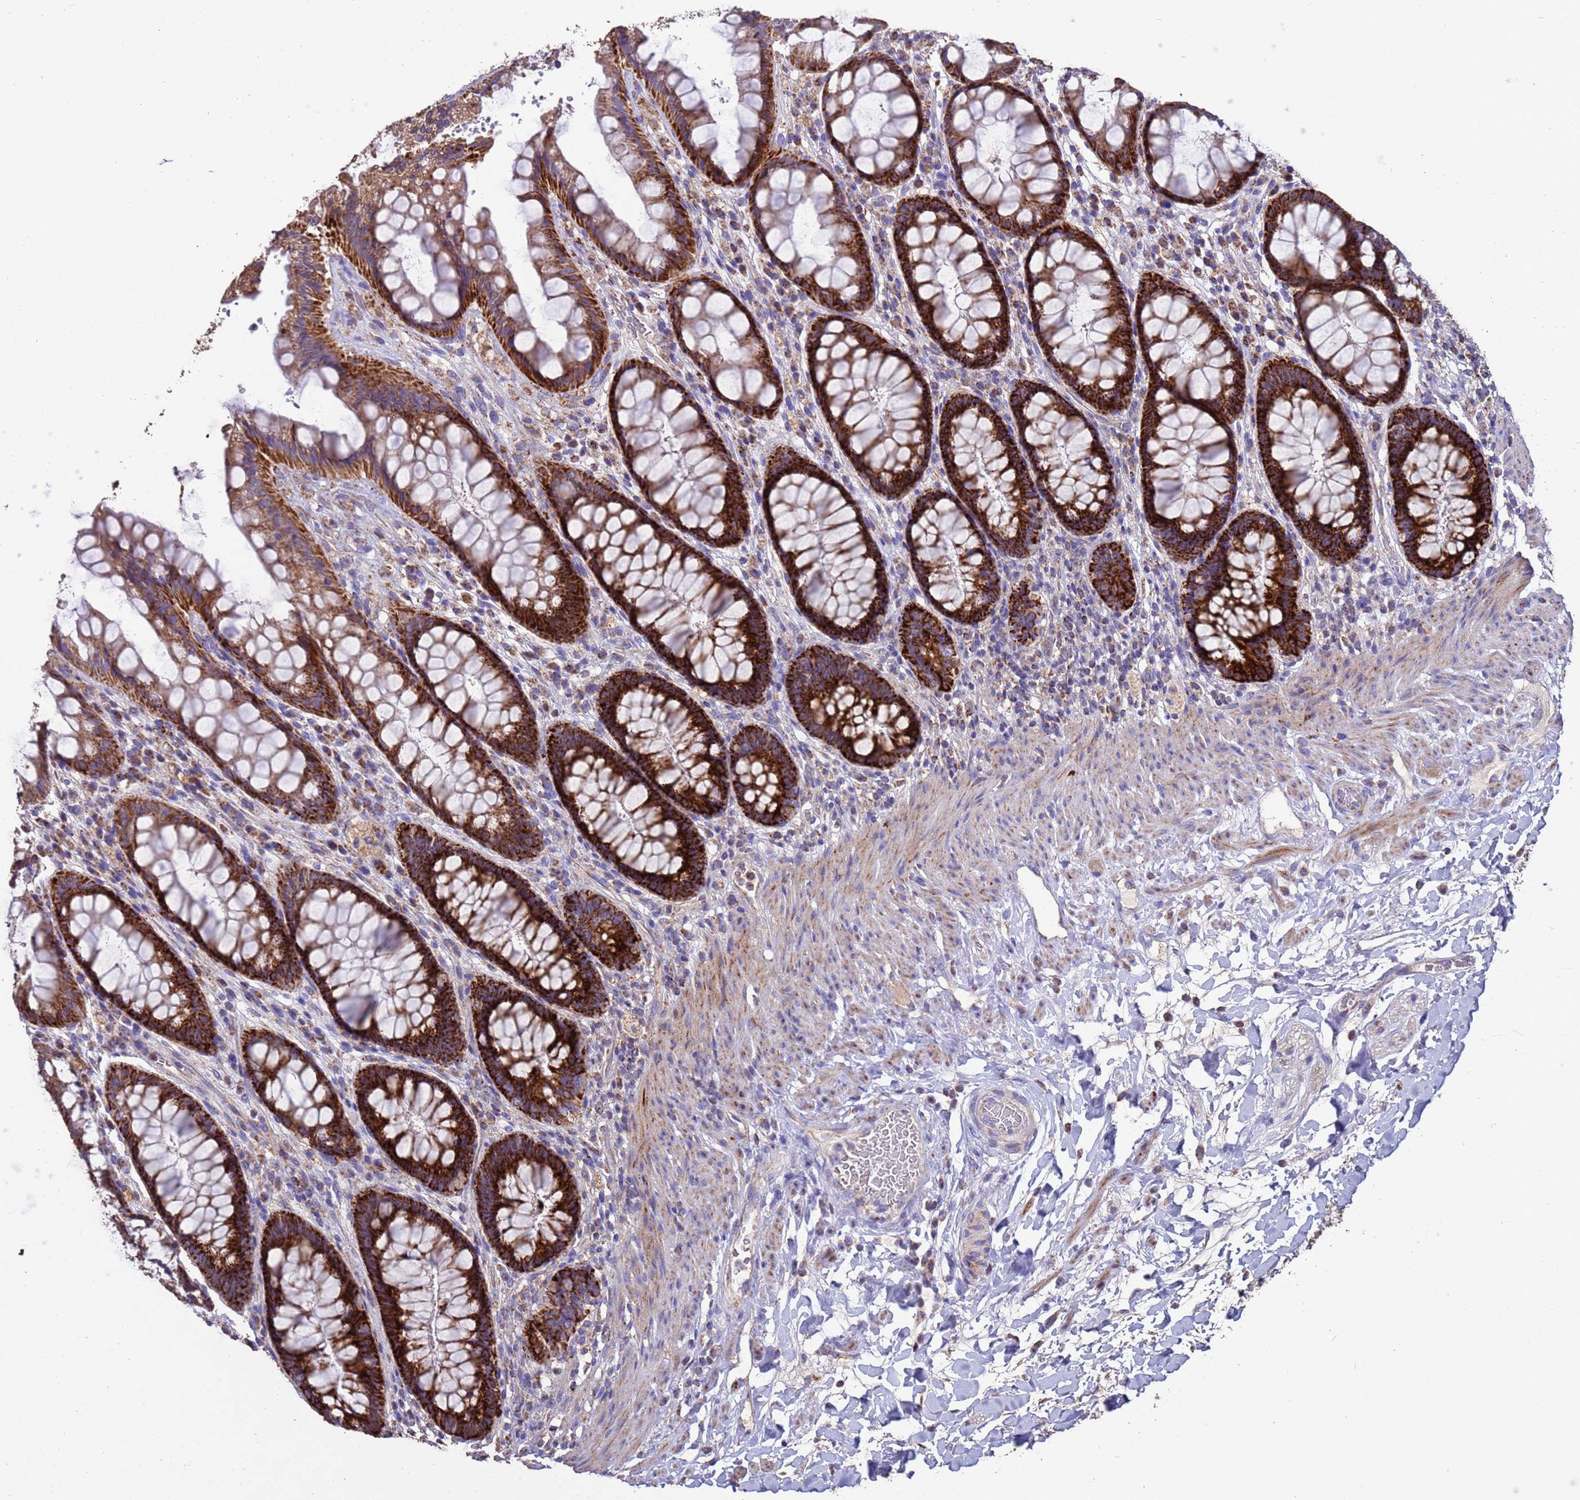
{"staining": {"intensity": "strong", "quantity": ">75%", "location": "cytoplasmic/membranous"}, "tissue": "rectum", "cell_type": "Glandular cells", "image_type": "normal", "snomed": [{"axis": "morphology", "description": "Normal tissue, NOS"}, {"axis": "topography", "description": "Rectum"}], "caption": "Rectum stained with DAB (3,3'-diaminobenzidine) IHC exhibits high levels of strong cytoplasmic/membranous positivity in about >75% of glandular cells. (DAB IHC with brightfield microscopy, high magnification).", "gene": "ZNFX1", "patient": {"sex": "female", "age": 46}}